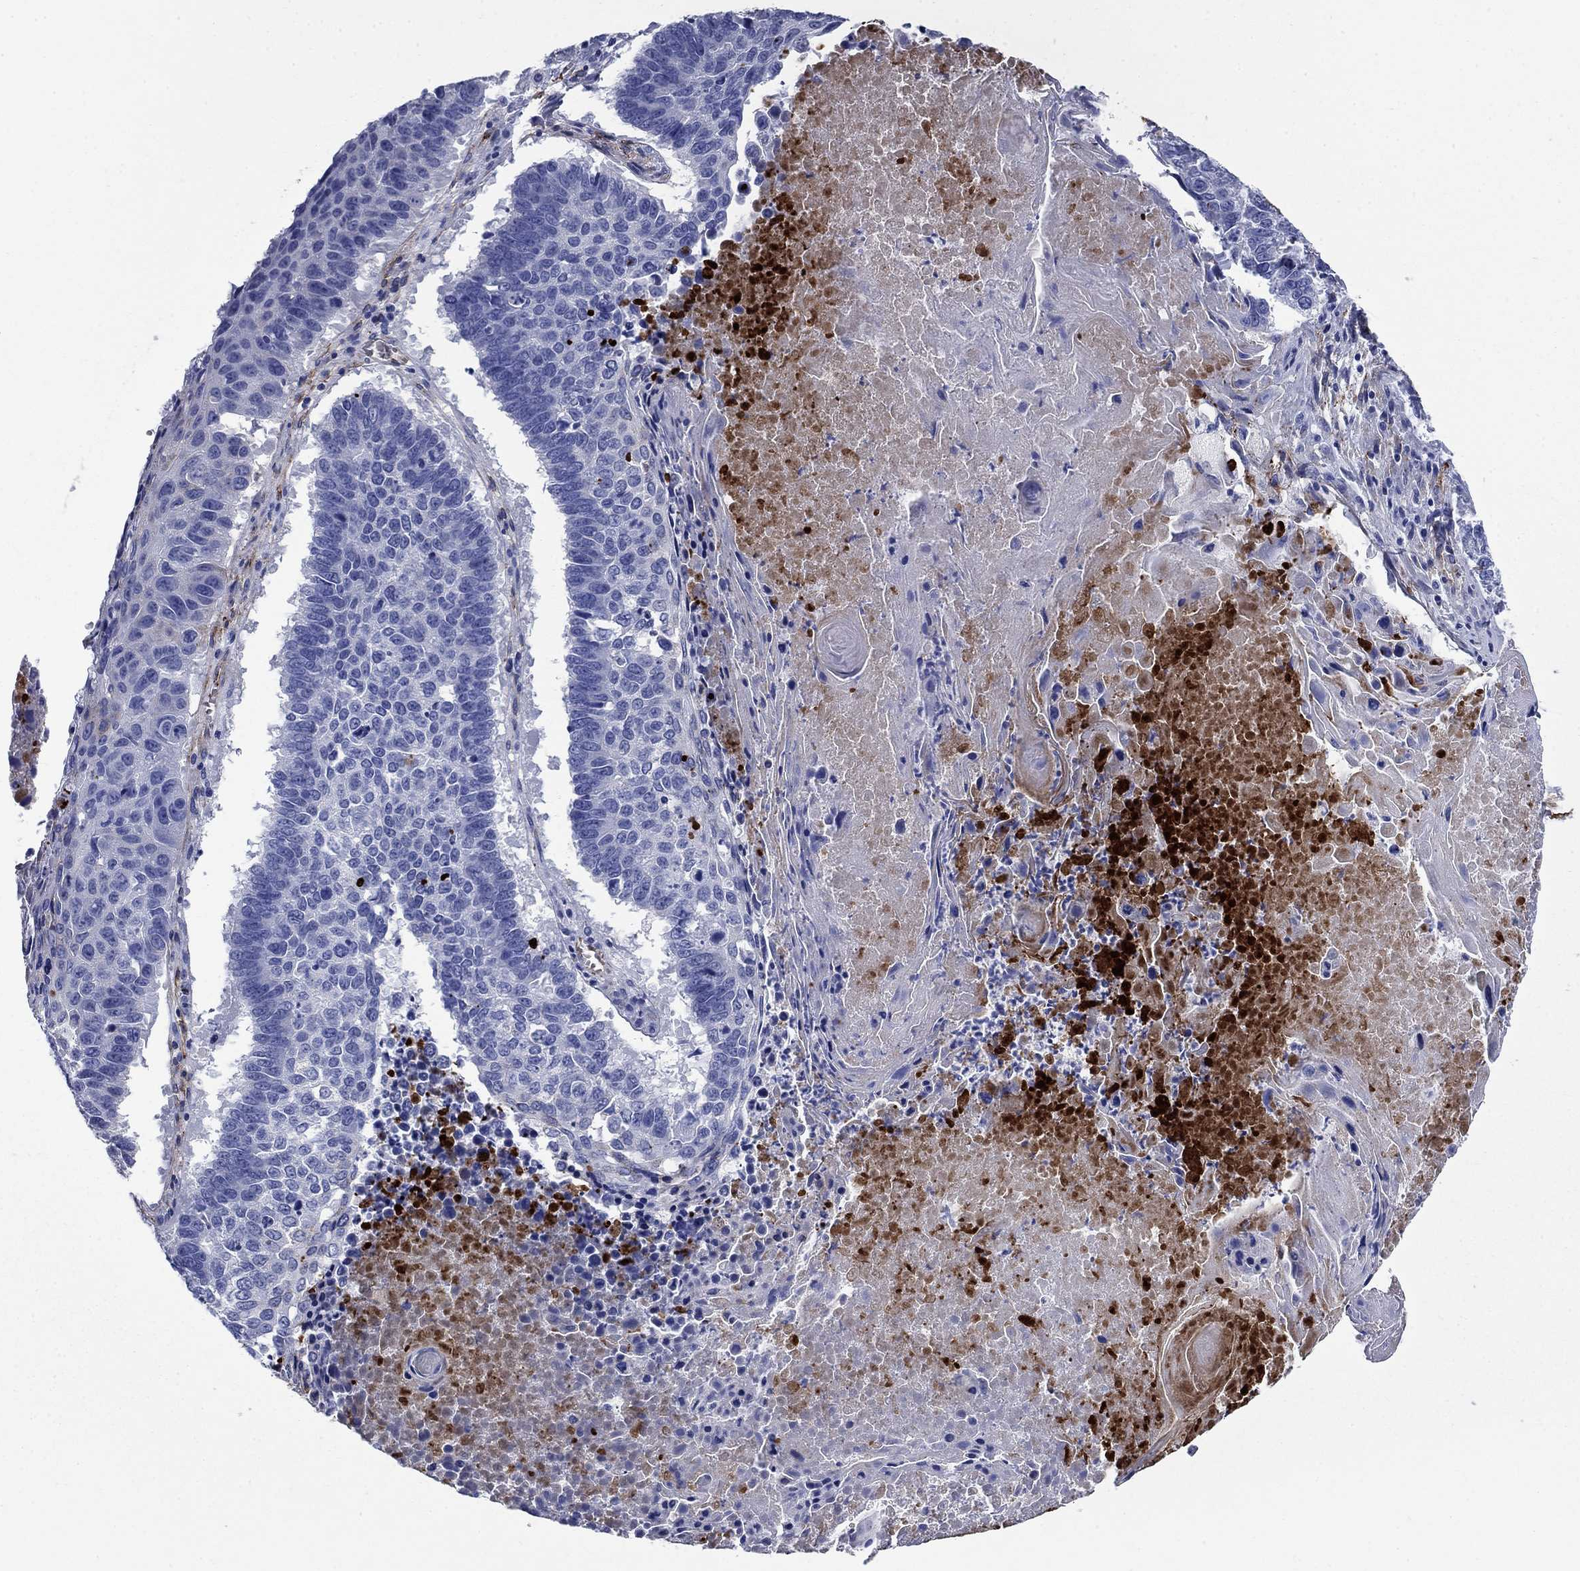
{"staining": {"intensity": "negative", "quantity": "none", "location": "none"}, "tissue": "lung cancer", "cell_type": "Tumor cells", "image_type": "cancer", "snomed": [{"axis": "morphology", "description": "Squamous cell carcinoma, NOS"}, {"axis": "topography", "description": "Lung"}], "caption": "Immunohistochemical staining of lung cancer (squamous cell carcinoma) exhibits no significant positivity in tumor cells.", "gene": "VTN", "patient": {"sex": "male", "age": 73}}